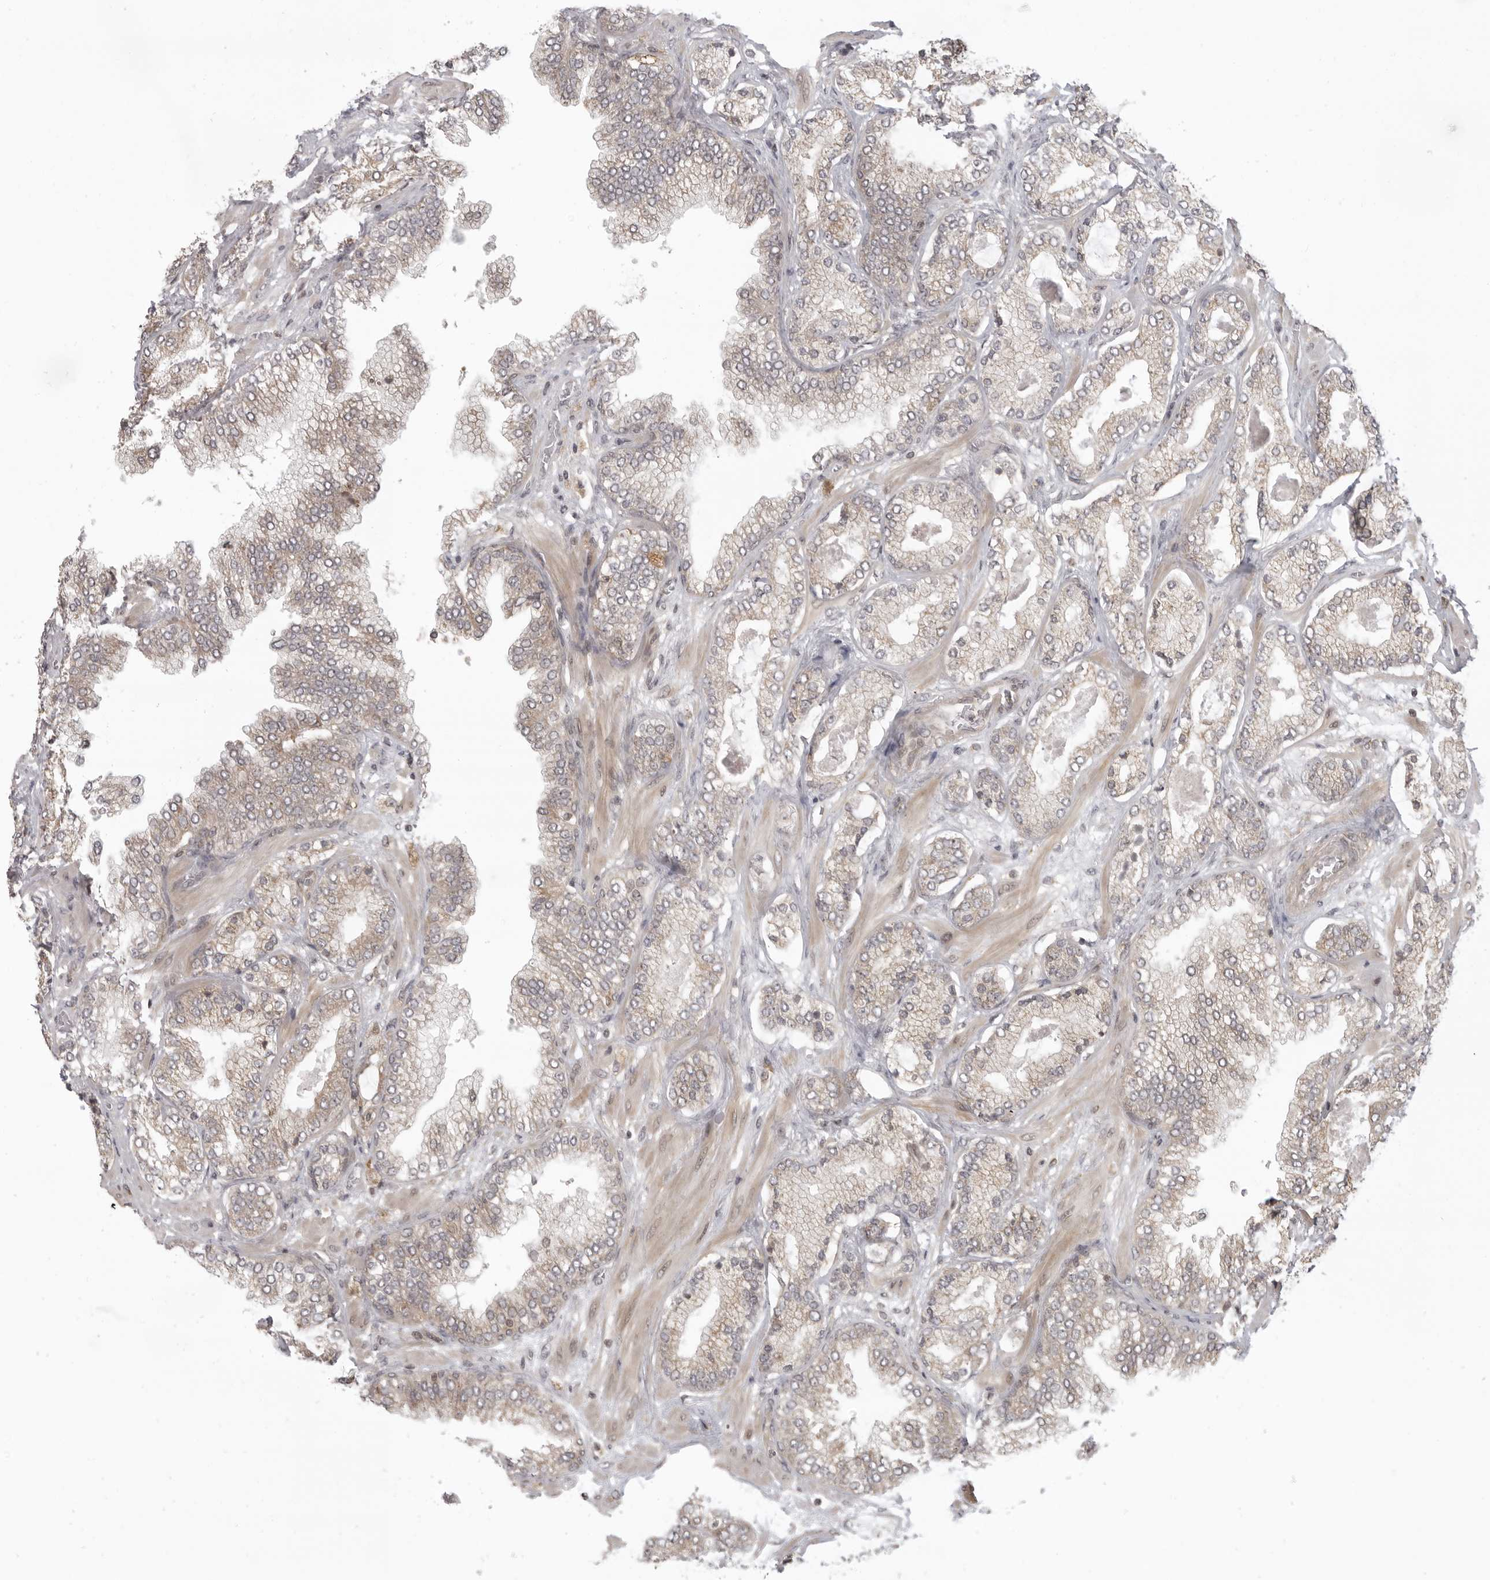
{"staining": {"intensity": "weak", "quantity": "25%-75%", "location": "cytoplasmic/membranous"}, "tissue": "prostate cancer", "cell_type": "Tumor cells", "image_type": "cancer", "snomed": [{"axis": "morphology", "description": "Adenocarcinoma, High grade"}, {"axis": "topography", "description": "Prostate"}], "caption": "A high-resolution micrograph shows immunohistochemistry (IHC) staining of adenocarcinoma (high-grade) (prostate), which exhibits weak cytoplasmic/membranous positivity in about 25%-75% of tumor cells. (Brightfield microscopy of DAB IHC at high magnification).", "gene": "PRRC2A", "patient": {"sex": "male", "age": 58}}